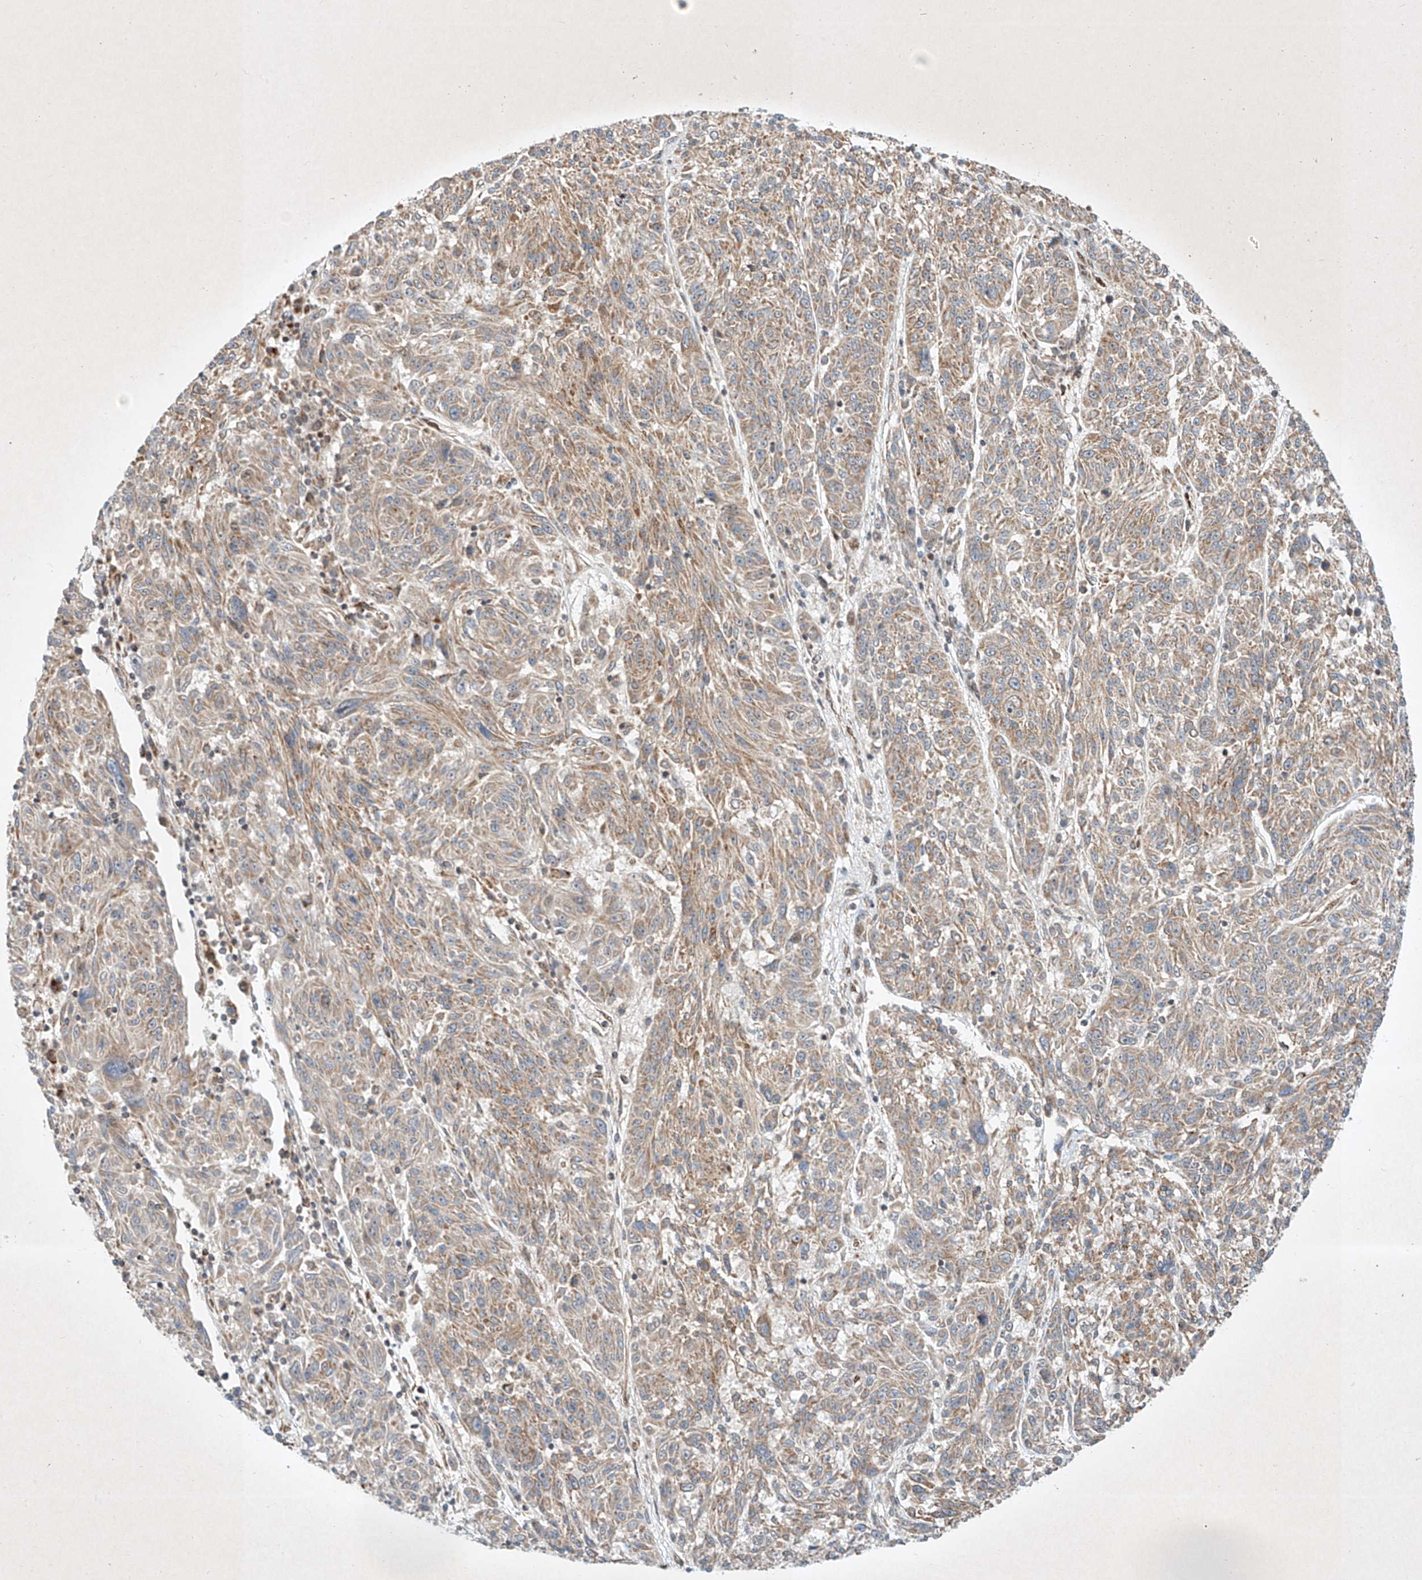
{"staining": {"intensity": "weak", "quantity": "25%-75%", "location": "cytoplasmic/membranous"}, "tissue": "melanoma", "cell_type": "Tumor cells", "image_type": "cancer", "snomed": [{"axis": "morphology", "description": "Malignant melanoma, NOS"}, {"axis": "topography", "description": "Skin"}], "caption": "Malignant melanoma tissue shows weak cytoplasmic/membranous positivity in approximately 25%-75% of tumor cells", "gene": "EPG5", "patient": {"sex": "male", "age": 53}}